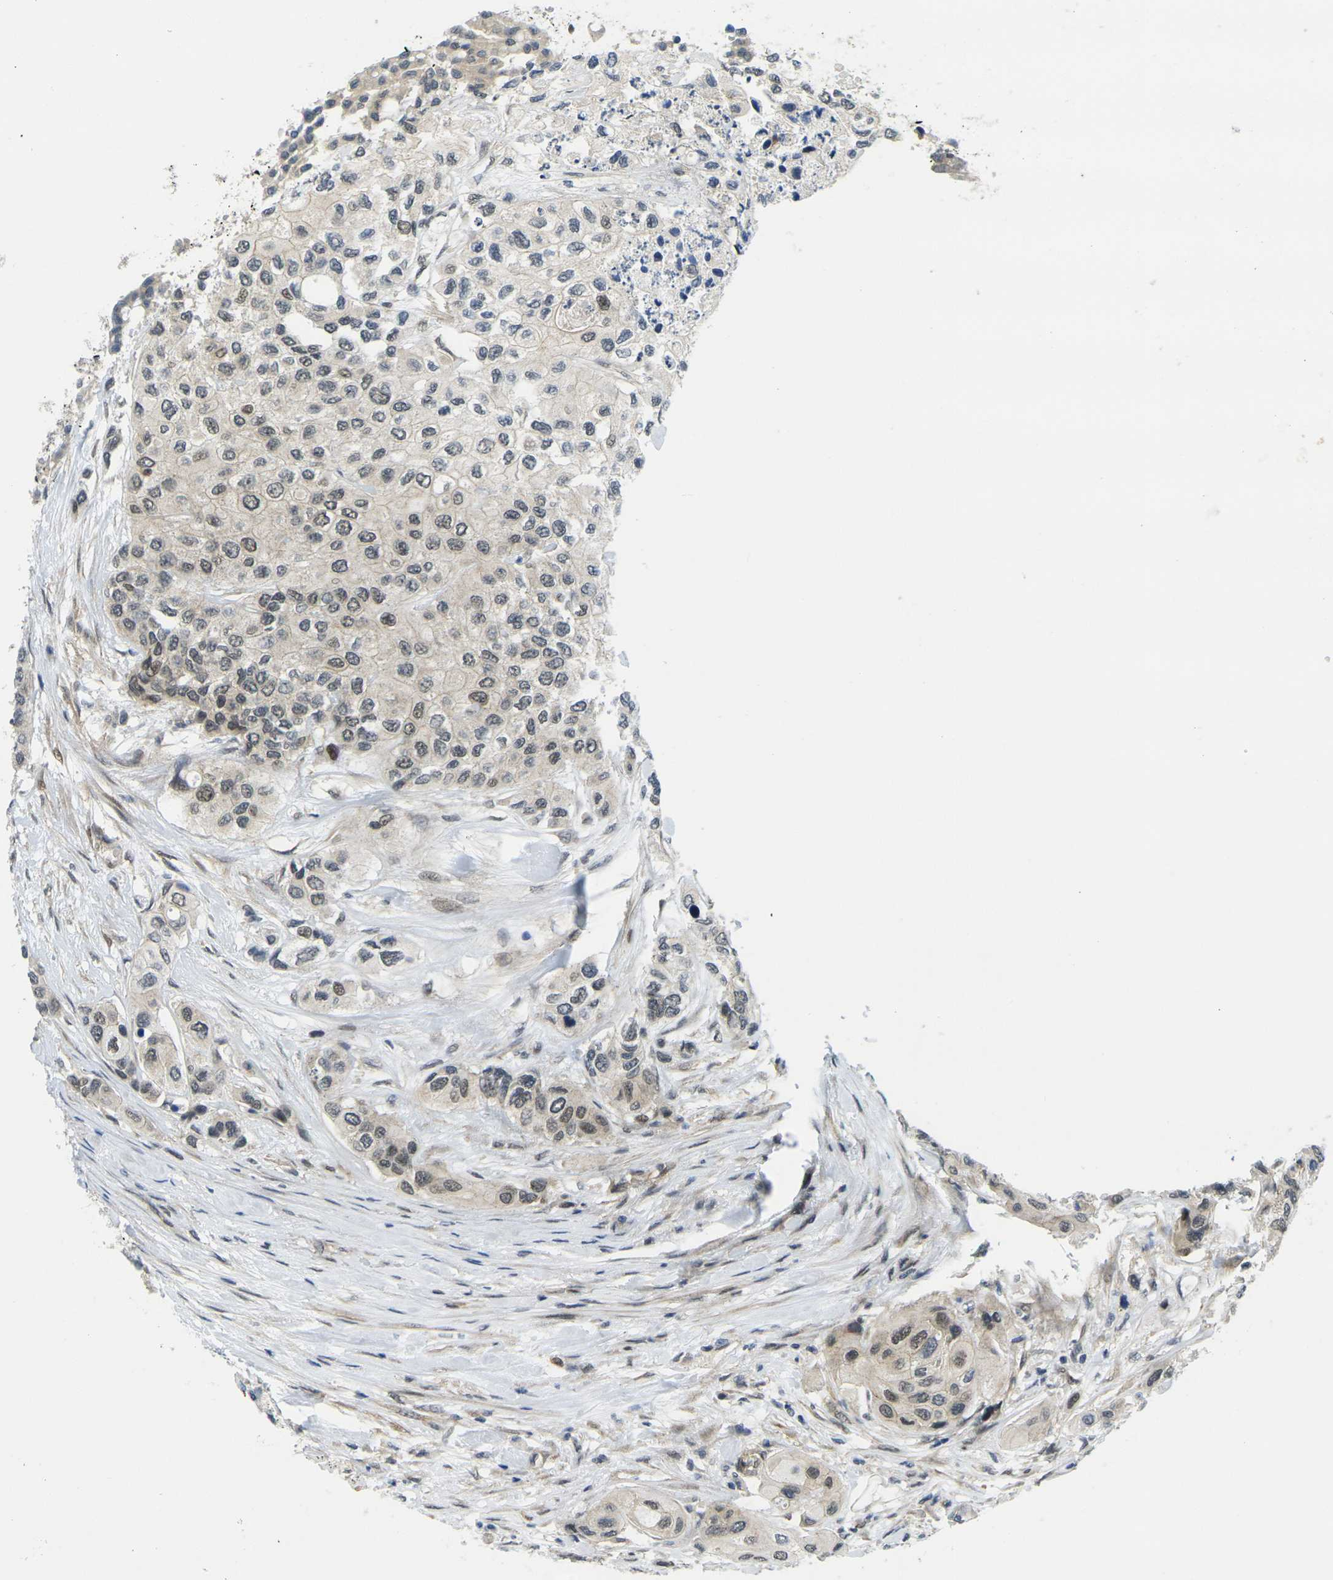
{"staining": {"intensity": "moderate", "quantity": "25%-75%", "location": "nuclear"}, "tissue": "urothelial cancer", "cell_type": "Tumor cells", "image_type": "cancer", "snomed": [{"axis": "morphology", "description": "Urothelial carcinoma, High grade"}, {"axis": "topography", "description": "Urinary bladder"}], "caption": "This histopathology image exhibits urothelial cancer stained with immunohistochemistry to label a protein in brown. The nuclear of tumor cells show moderate positivity for the protein. Nuclei are counter-stained blue.", "gene": "KCTD10", "patient": {"sex": "female", "age": 56}}